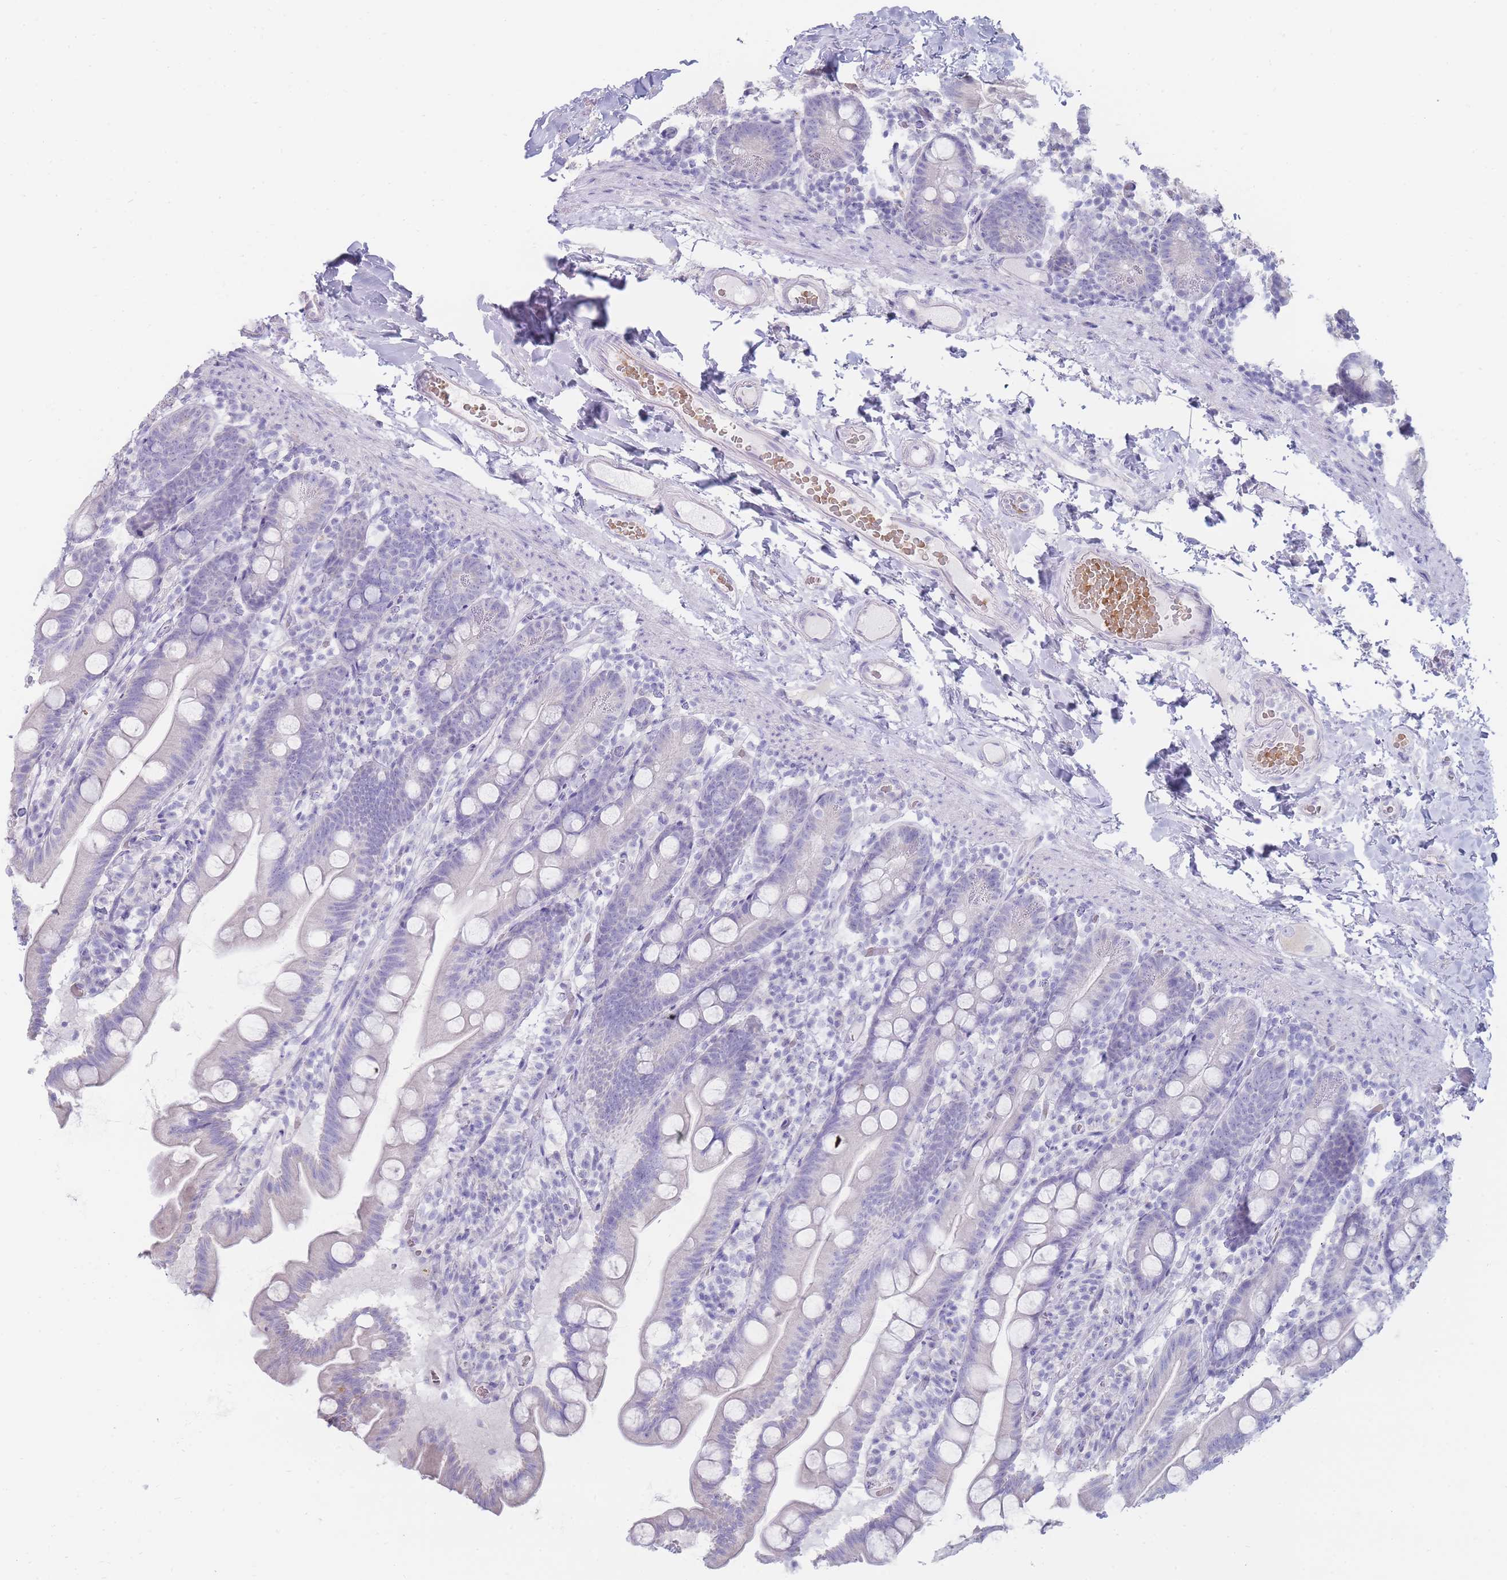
{"staining": {"intensity": "negative", "quantity": "none", "location": "none"}, "tissue": "small intestine", "cell_type": "Glandular cells", "image_type": "normal", "snomed": [{"axis": "morphology", "description": "Normal tissue, NOS"}, {"axis": "topography", "description": "Small intestine"}], "caption": "DAB immunohistochemical staining of benign small intestine displays no significant positivity in glandular cells. Brightfield microscopy of immunohistochemistry (IHC) stained with DAB (brown) and hematoxylin (blue), captured at high magnification.", "gene": "ENSG00000284931", "patient": {"sex": "female", "age": 68}}